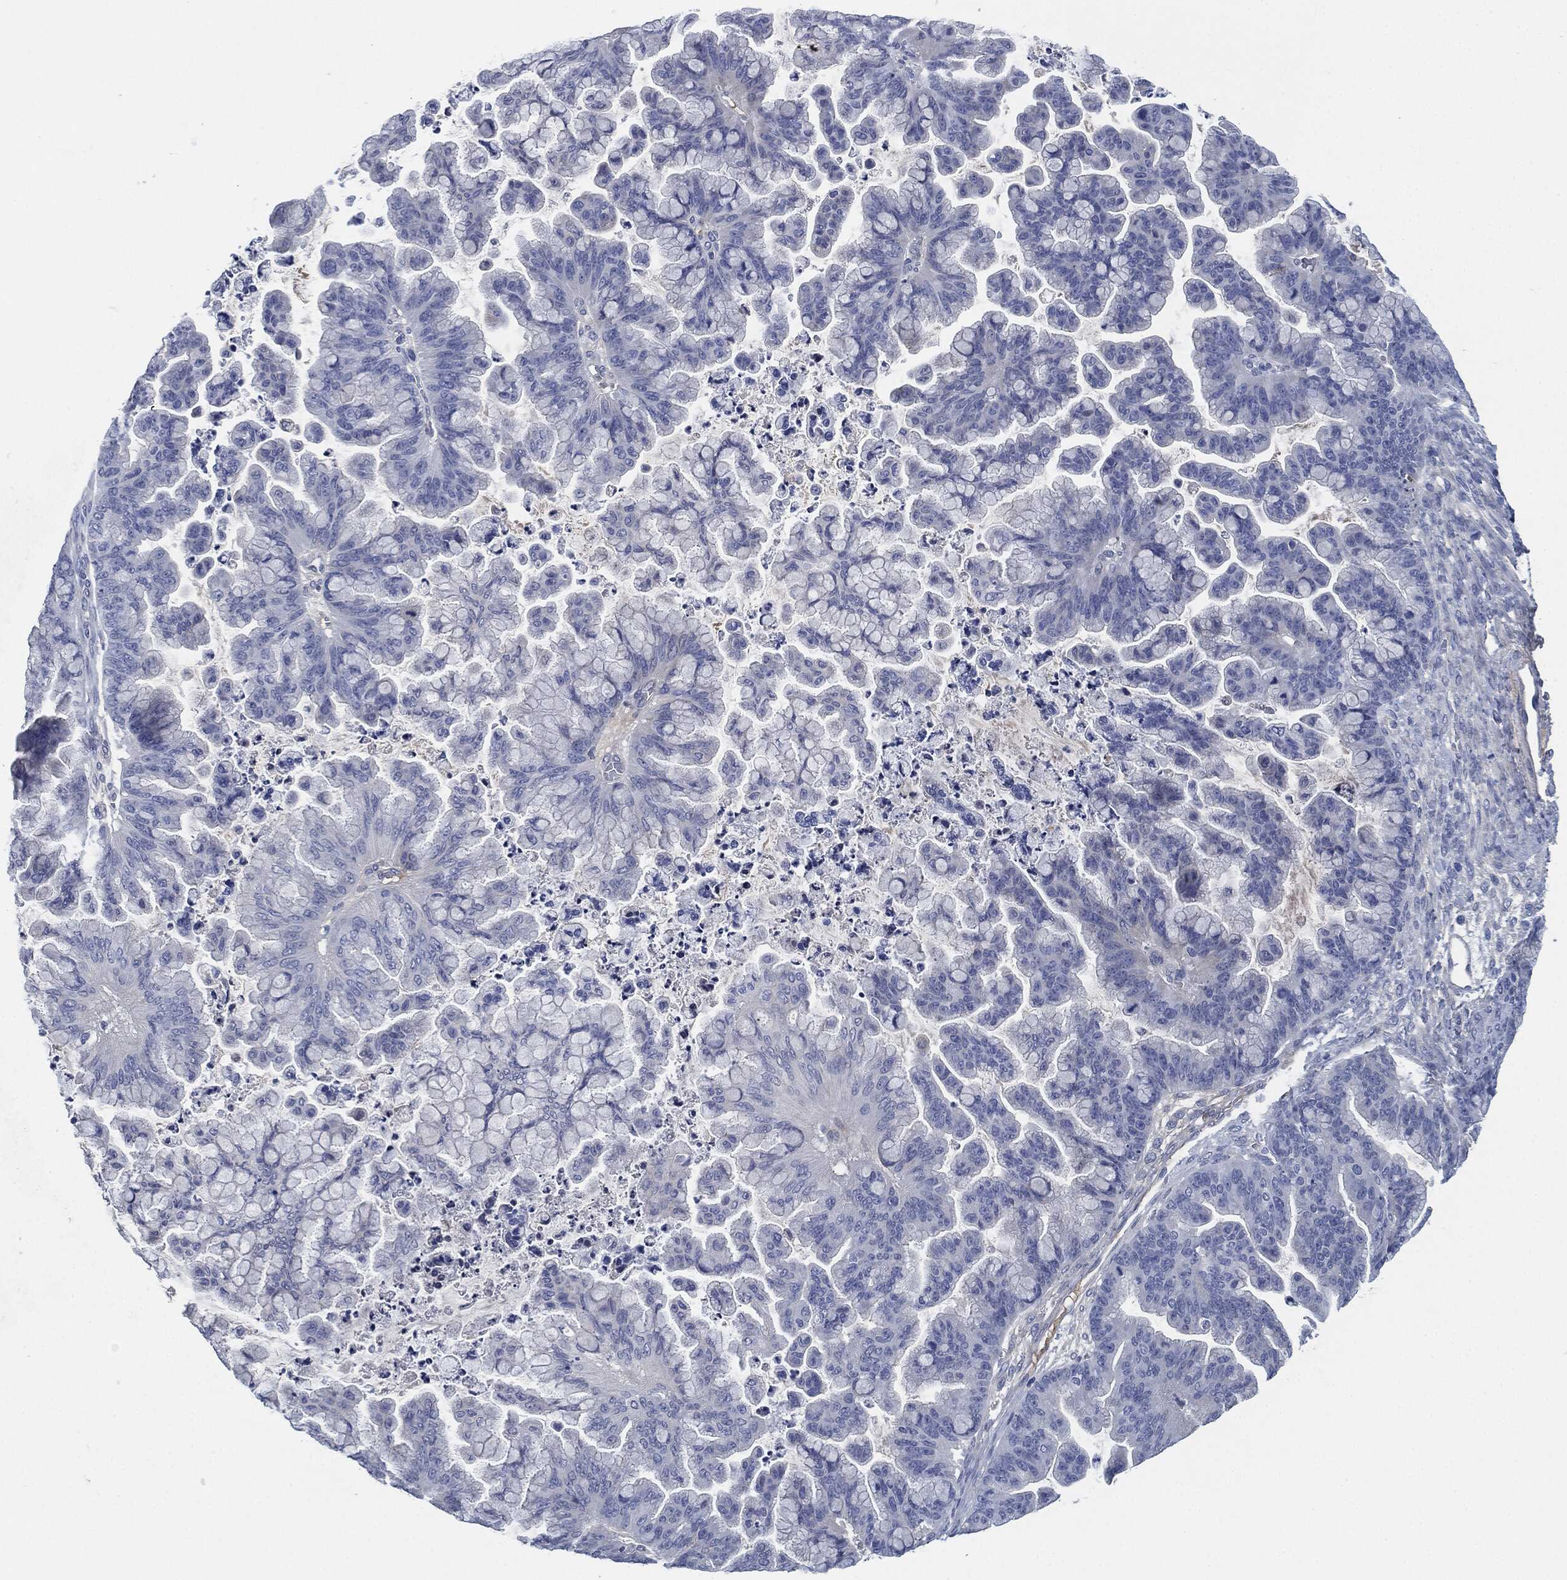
{"staining": {"intensity": "negative", "quantity": "none", "location": "none"}, "tissue": "ovarian cancer", "cell_type": "Tumor cells", "image_type": "cancer", "snomed": [{"axis": "morphology", "description": "Cystadenocarcinoma, mucinous, NOS"}, {"axis": "topography", "description": "Ovary"}], "caption": "An image of mucinous cystadenocarcinoma (ovarian) stained for a protein demonstrates no brown staining in tumor cells. (Immunohistochemistry, brightfield microscopy, high magnification).", "gene": "CD27", "patient": {"sex": "female", "age": 67}}